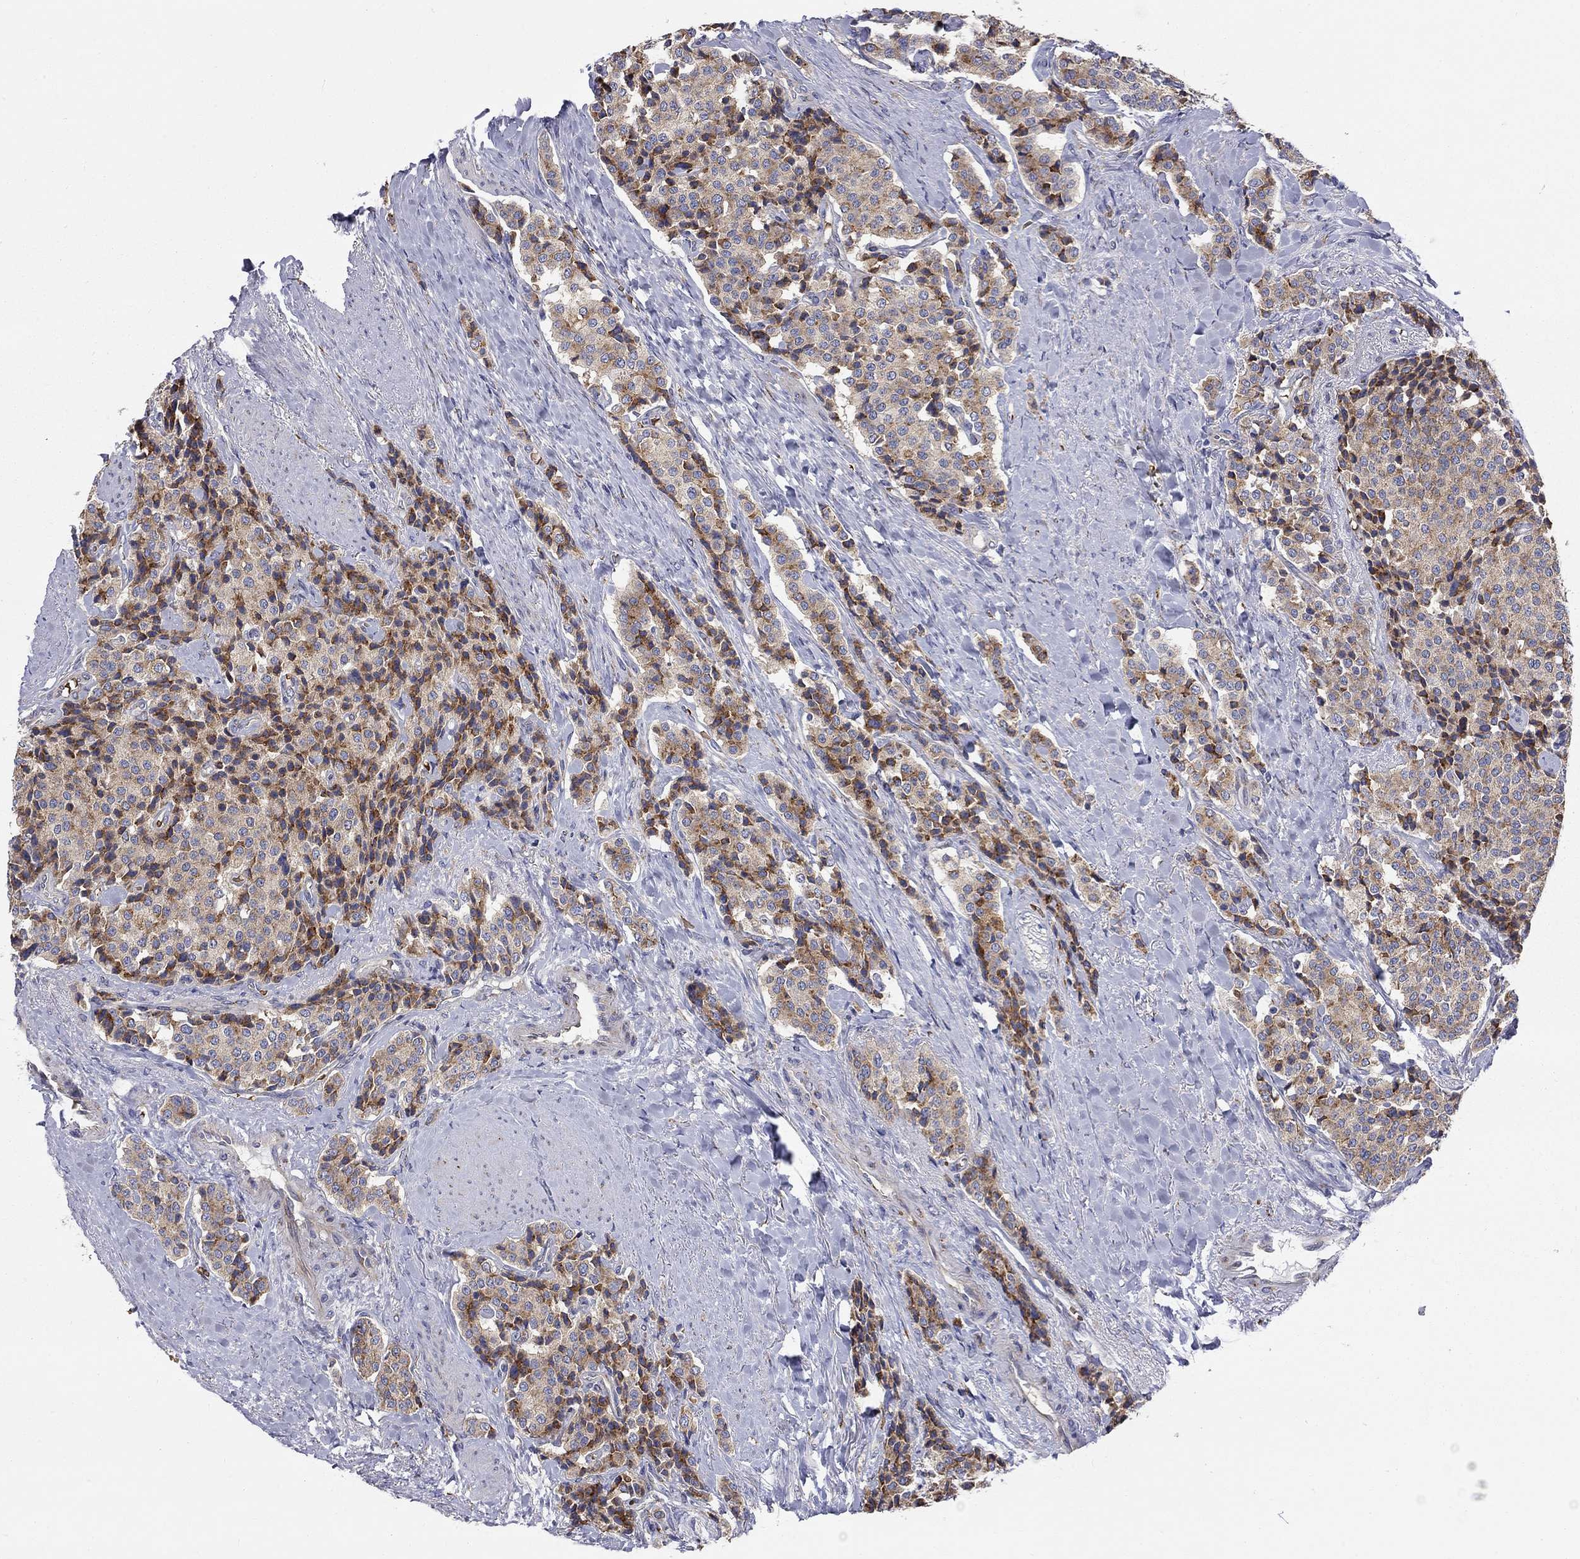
{"staining": {"intensity": "moderate", "quantity": ">75%", "location": "cytoplasmic/membranous"}, "tissue": "carcinoid", "cell_type": "Tumor cells", "image_type": "cancer", "snomed": [{"axis": "morphology", "description": "Carcinoid, malignant, NOS"}, {"axis": "topography", "description": "Small intestine"}], "caption": "The histopathology image reveals a brown stain indicating the presence of a protein in the cytoplasmic/membranous of tumor cells in malignant carcinoid.", "gene": "CASTOR1", "patient": {"sex": "female", "age": 58}}